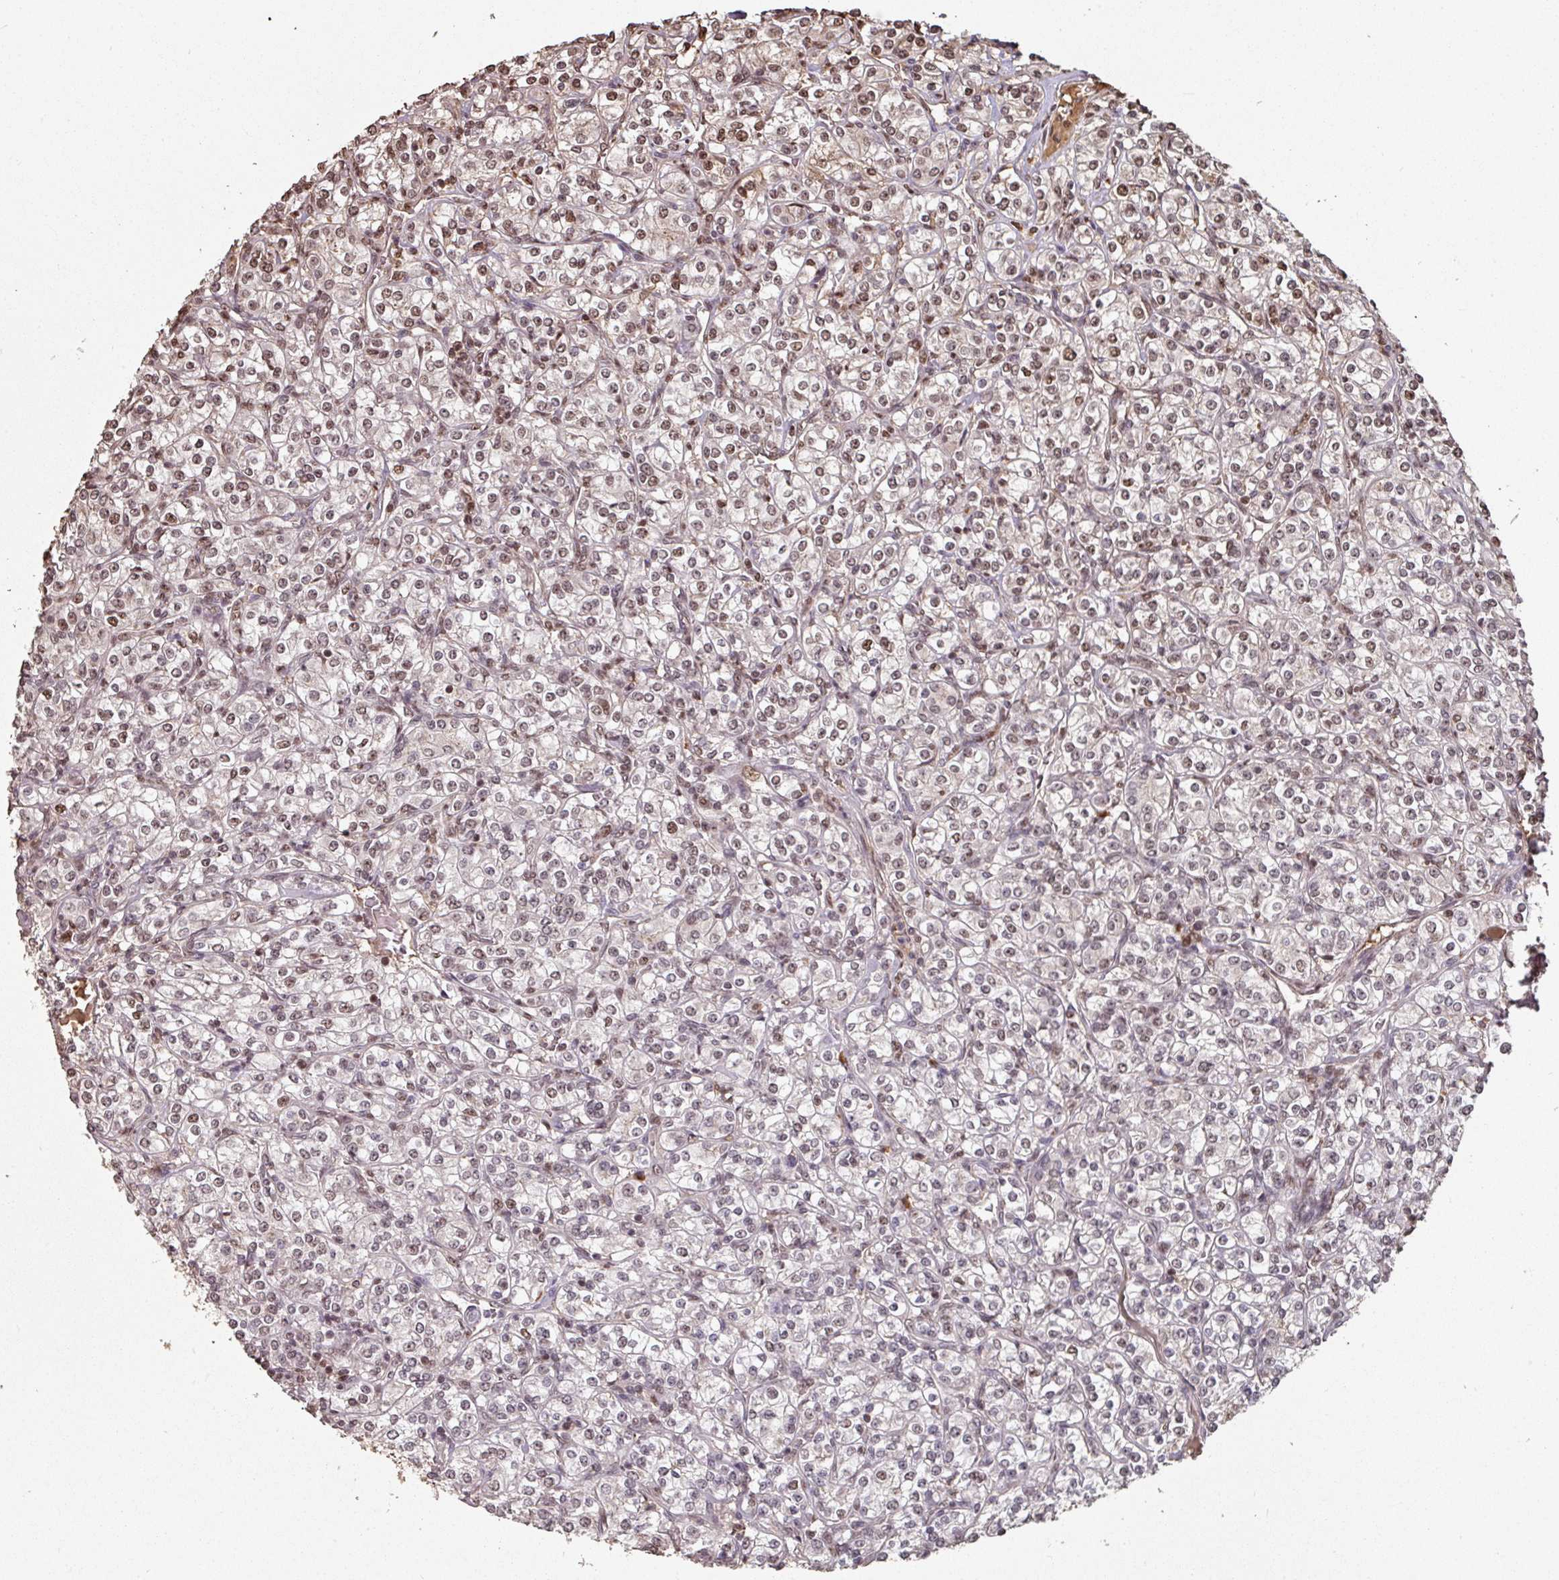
{"staining": {"intensity": "moderate", "quantity": "25%-75%", "location": "nuclear"}, "tissue": "renal cancer", "cell_type": "Tumor cells", "image_type": "cancer", "snomed": [{"axis": "morphology", "description": "Adenocarcinoma, NOS"}, {"axis": "topography", "description": "Kidney"}], "caption": "This histopathology image displays renal adenocarcinoma stained with IHC to label a protein in brown. The nuclear of tumor cells show moderate positivity for the protein. Nuclei are counter-stained blue.", "gene": "POLD1", "patient": {"sex": "male", "age": 77}}